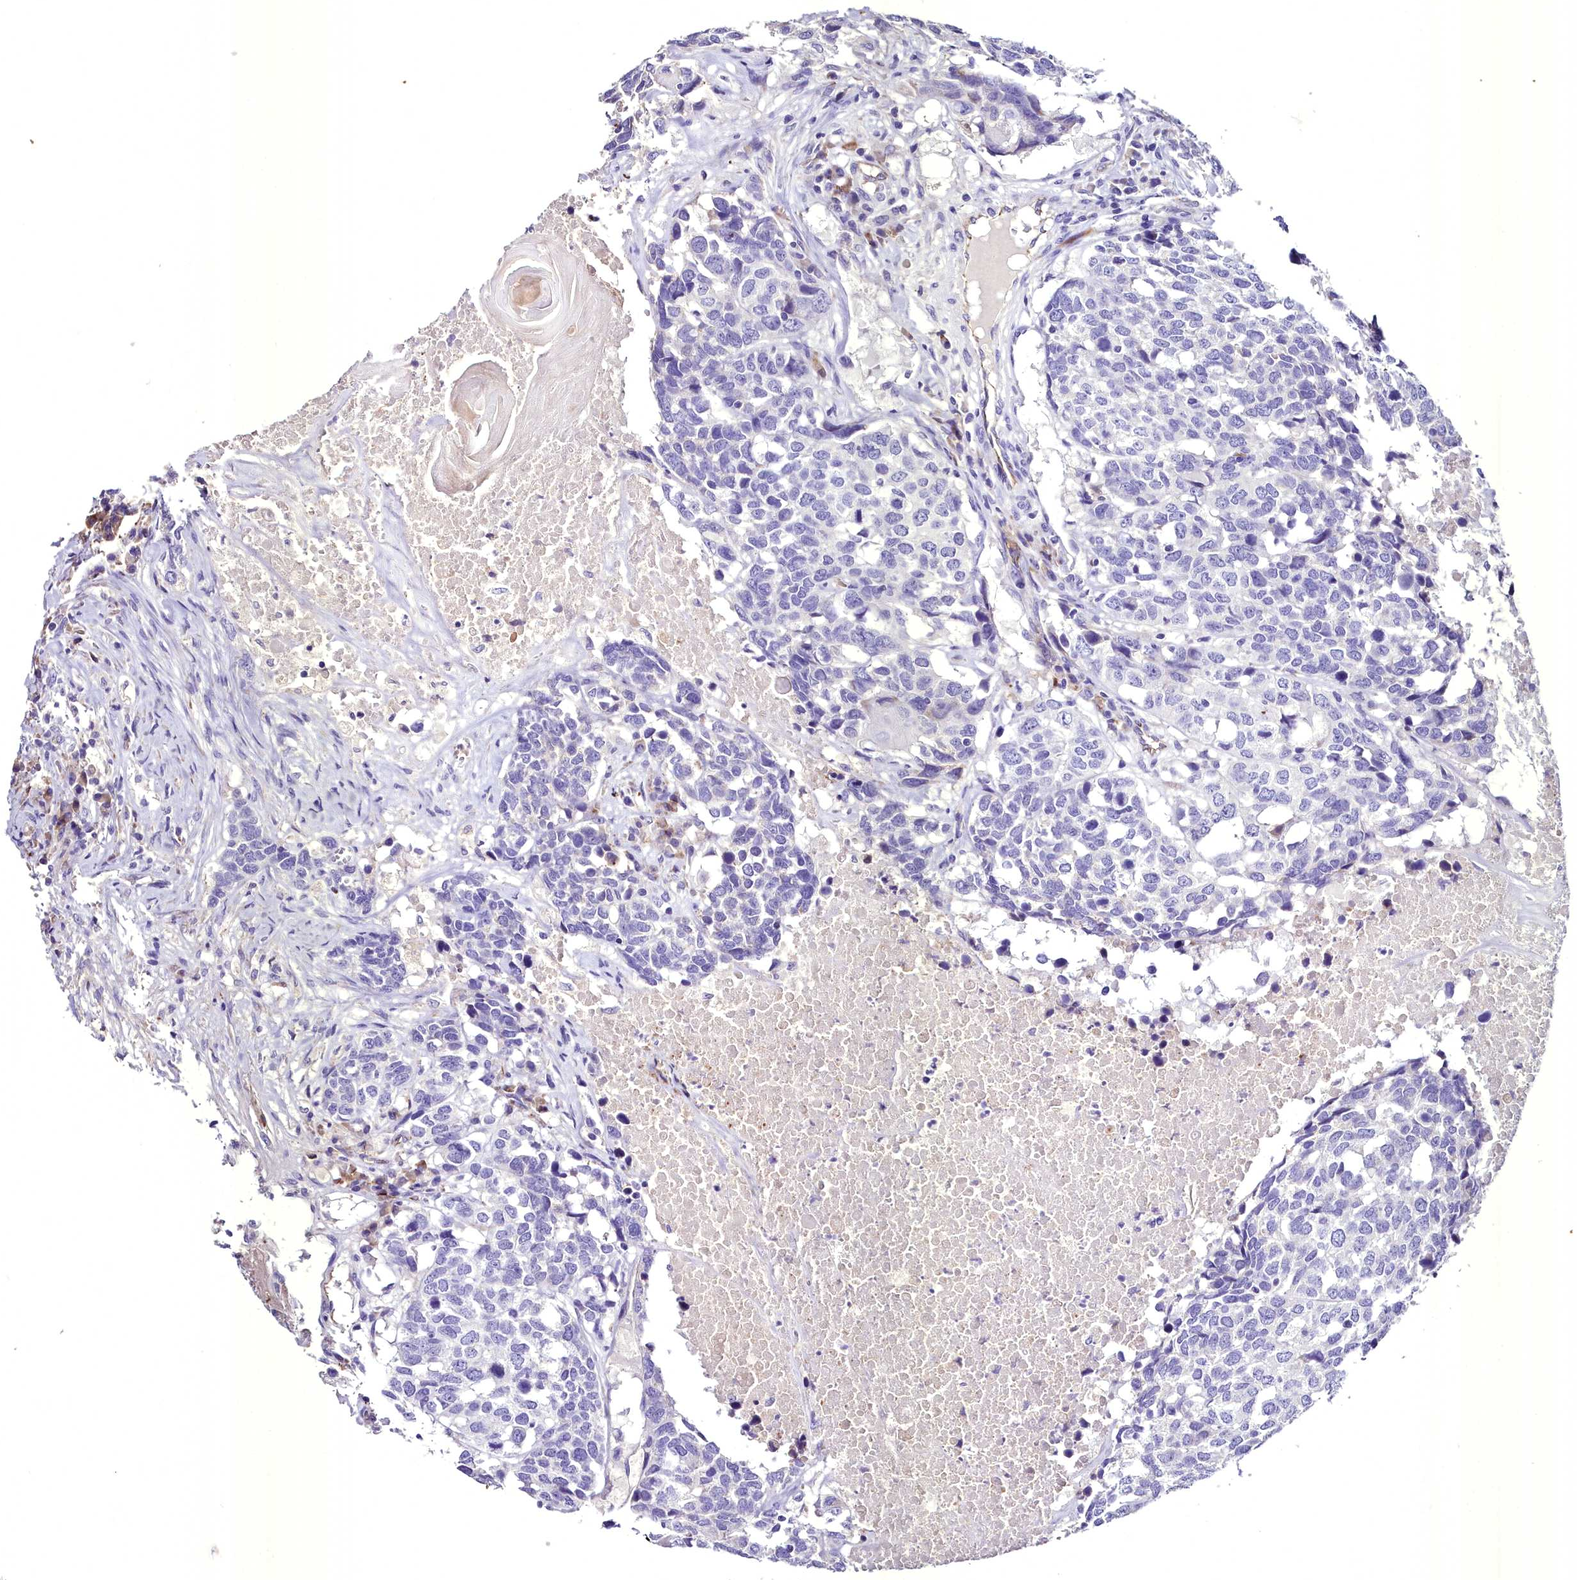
{"staining": {"intensity": "negative", "quantity": "none", "location": "none"}, "tissue": "head and neck cancer", "cell_type": "Tumor cells", "image_type": "cancer", "snomed": [{"axis": "morphology", "description": "Squamous cell carcinoma, NOS"}, {"axis": "topography", "description": "Head-Neck"}], "caption": "This photomicrograph is of head and neck cancer (squamous cell carcinoma) stained with IHC to label a protein in brown with the nuclei are counter-stained blue. There is no expression in tumor cells.", "gene": "MS4A18", "patient": {"sex": "male", "age": 66}}